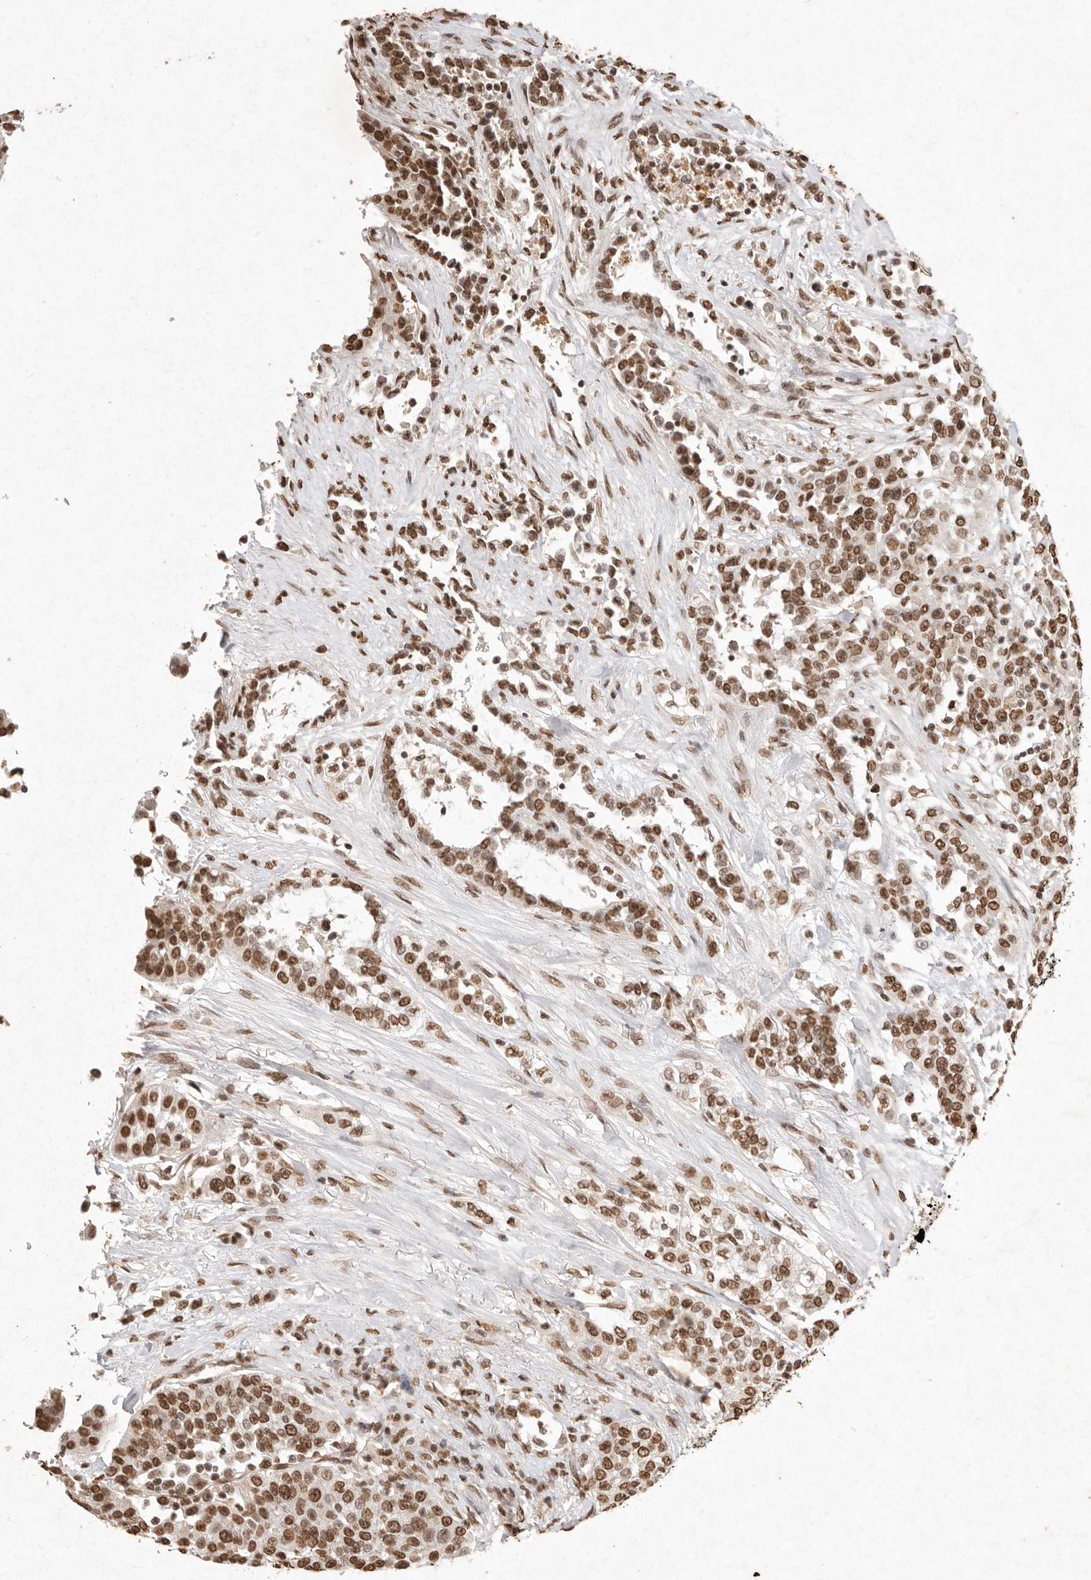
{"staining": {"intensity": "moderate", "quantity": ">75%", "location": "nuclear"}, "tissue": "urothelial cancer", "cell_type": "Tumor cells", "image_type": "cancer", "snomed": [{"axis": "morphology", "description": "Urothelial carcinoma, High grade"}, {"axis": "topography", "description": "Urinary bladder"}], "caption": "This histopathology image exhibits immunohistochemistry staining of urothelial cancer, with medium moderate nuclear positivity in about >75% of tumor cells.", "gene": "NKX3-2", "patient": {"sex": "female", "age": 80}}